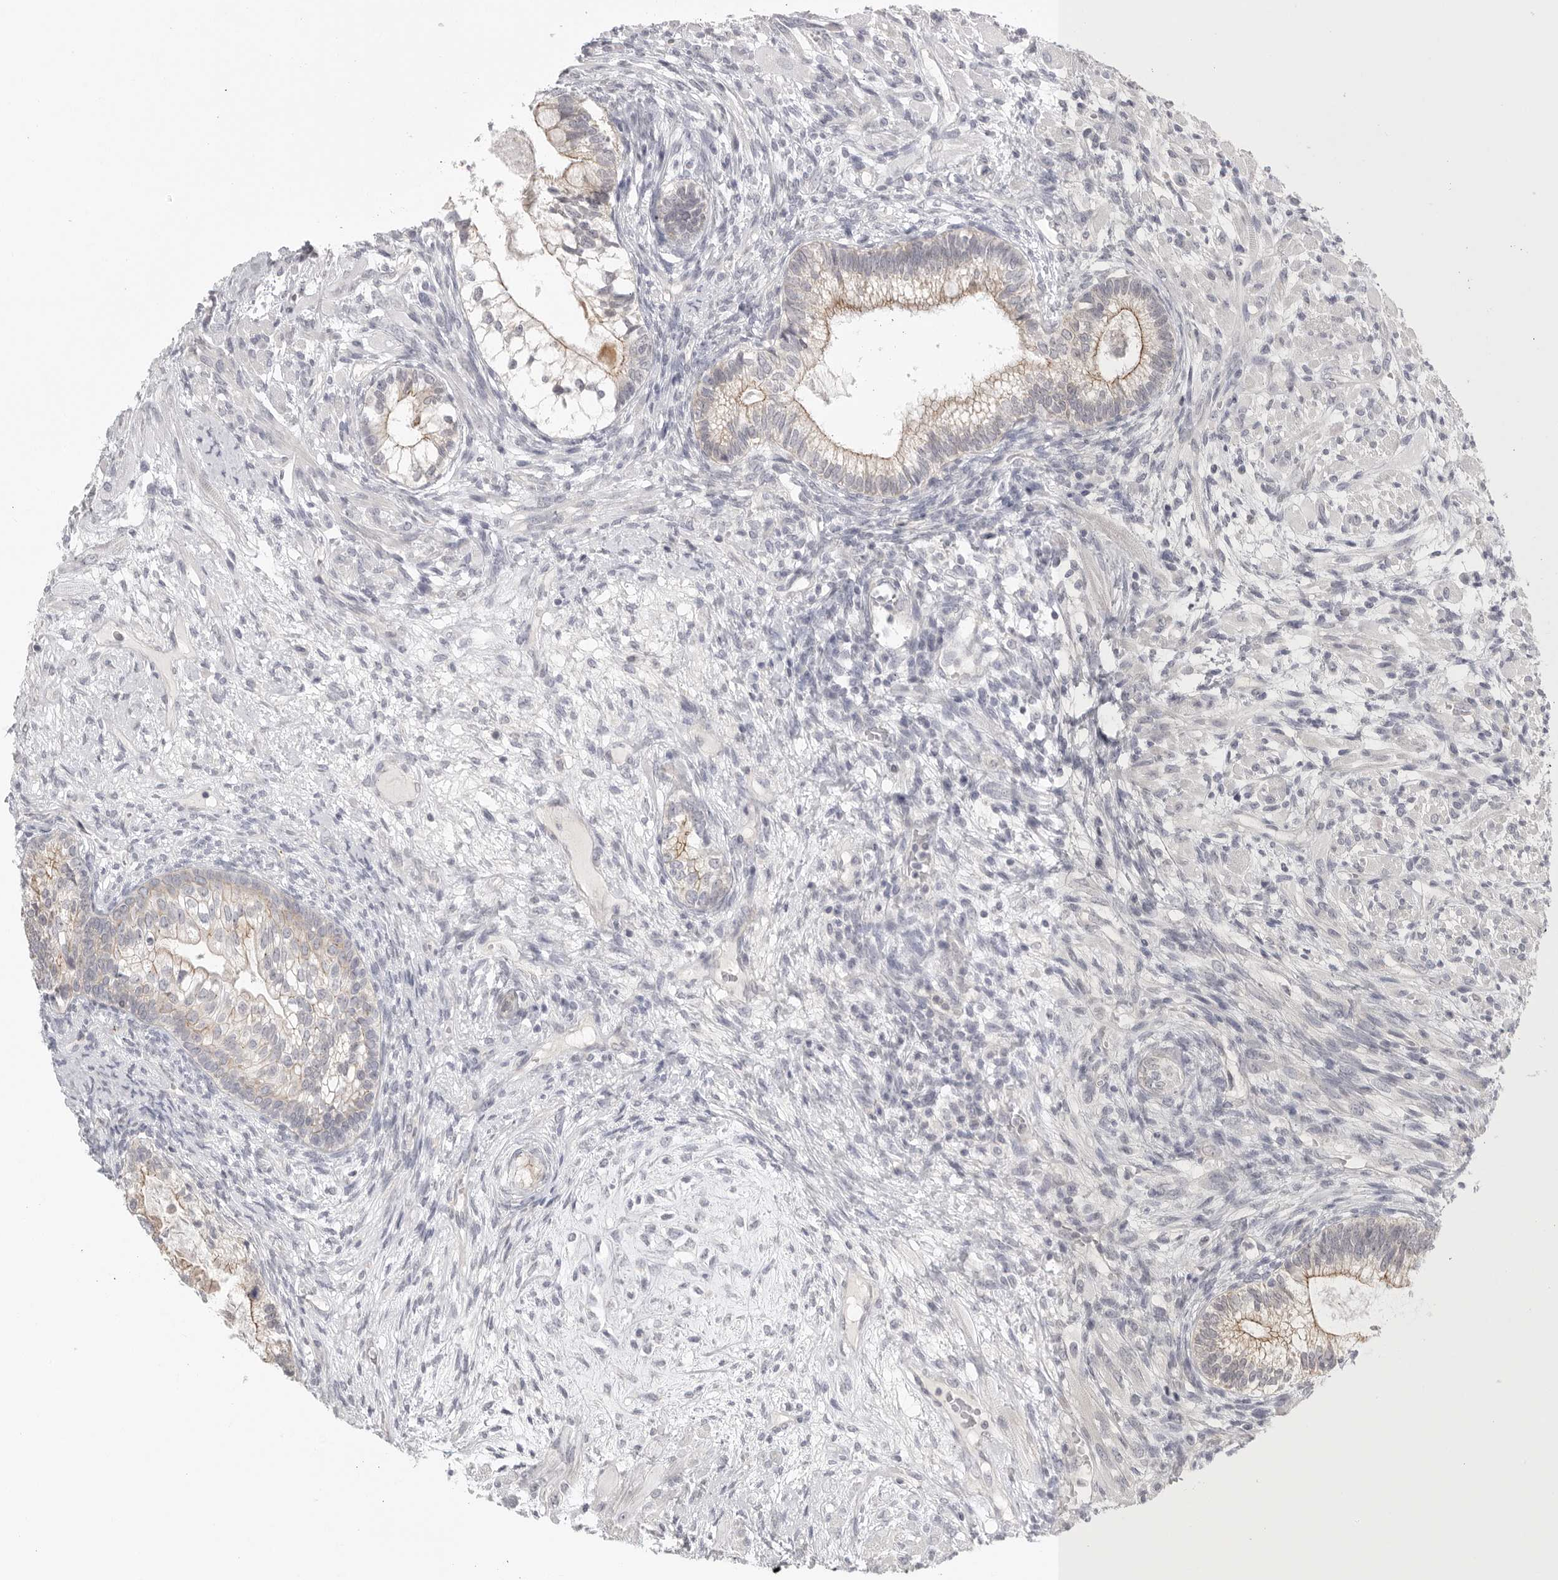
{"staining": {"intensity": "weak", "quantity": "<25%", "location": "cytoplasmic/membranous"}, "tissue": "testis cancer", "cell_type": "Tumor cells", "image_type": "cancer", "snomed": [{"axis": "morphology", "description": "Seminoma, NOS"}, {"axis": "morphology", "description": "Carcinoma, Embryonal, NOS"}, {"axis": "topography", "description": "Testis"}], "caption": "The image demonstrates no staining of tumor cells in testis cancer. (DAB IHC with hematoxylin counter stain).", "gene": "STAB2", "patient": {"sex": "male", "age": 28}}